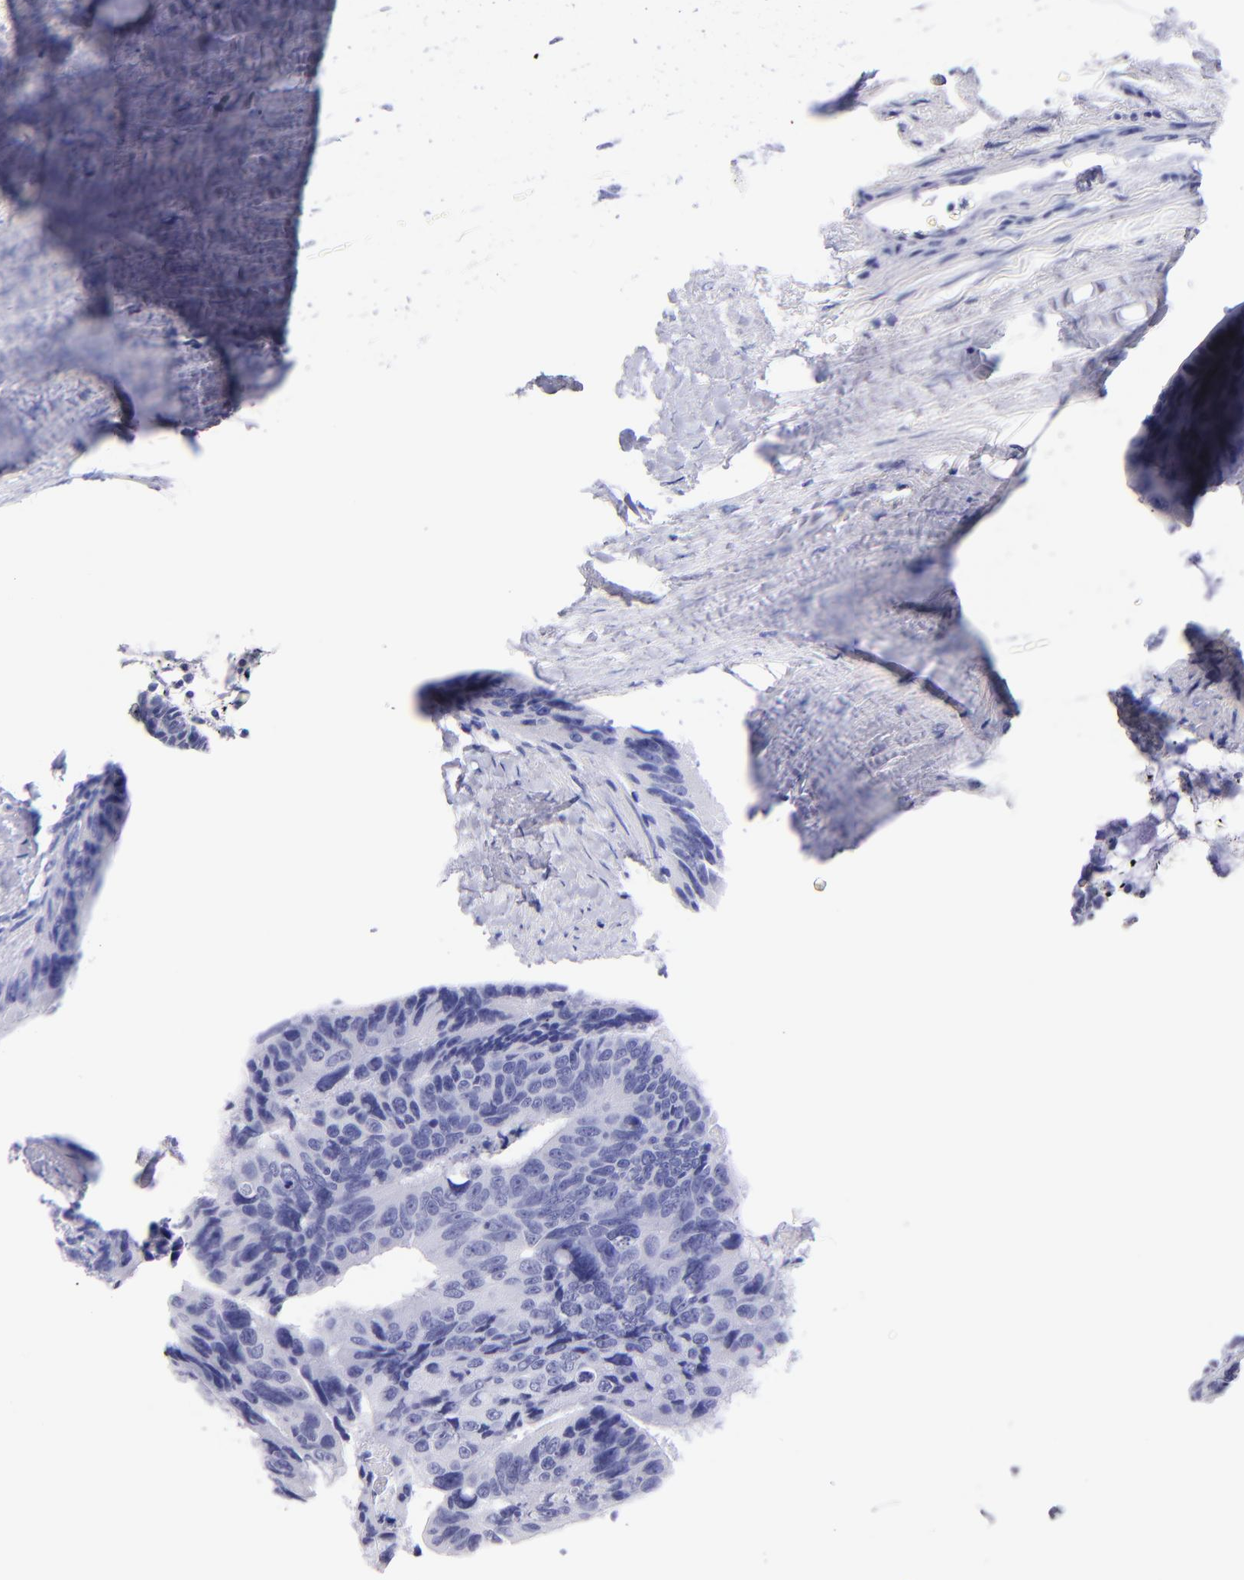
{"staining": {"intensity": "negative", "quantity": "none", "location": "none"}, "tissue": "colorectal cancer", "cell_type": "Tumor cells", "image_type": "cancer", "snomed": [{"axis": "morphology", "description": "Adenocarcinoma, NOS"}, {"axis": "topography", "description": "Colon"}], "caption": "DAB (3,3'-diaminobenzidine) immunohistochemical staining of human colorectal adenocarcinoma exhibits no significant positivity in tumor cells.", "gene": "CNP", "patient": {"sex": "female", "age": 55}}